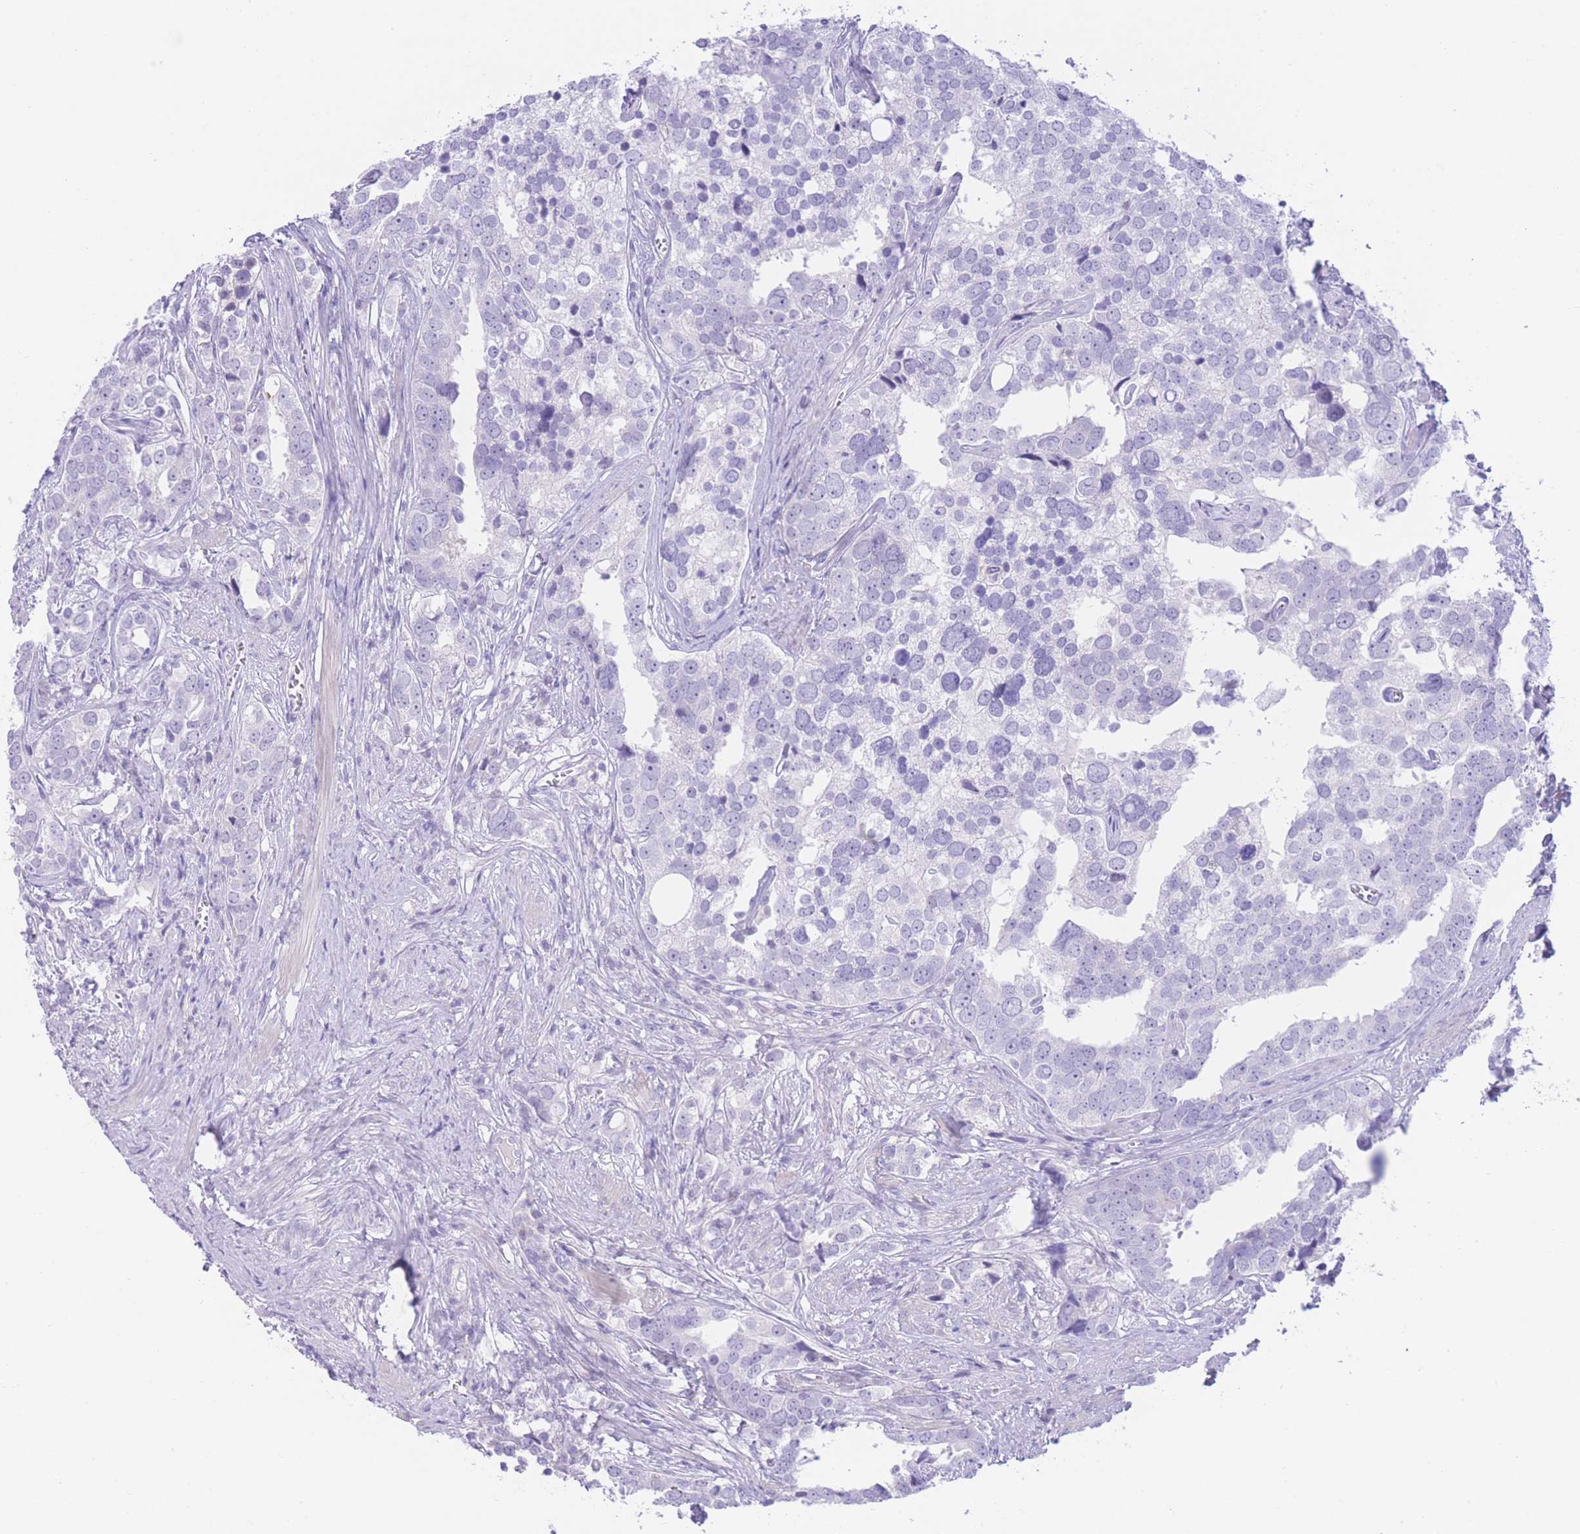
{"staining": {"intensity": "negative", "quantity": "none", "location": "none"}, "tissue": "prostate cancer", "cell_type": "Tumor cells", "image_type": "cancer", "snomed": [{"axis": "morphology", "description": "Adenocarcinoma, High grade"}, {"axis": "topography", "description": "Prostate"}], "caption": "Image shows no protein positivity in tumor cells of prostate cancer tissue.", "gene": "ZNF212", "patient": {"sex": "male", "age": 71}}